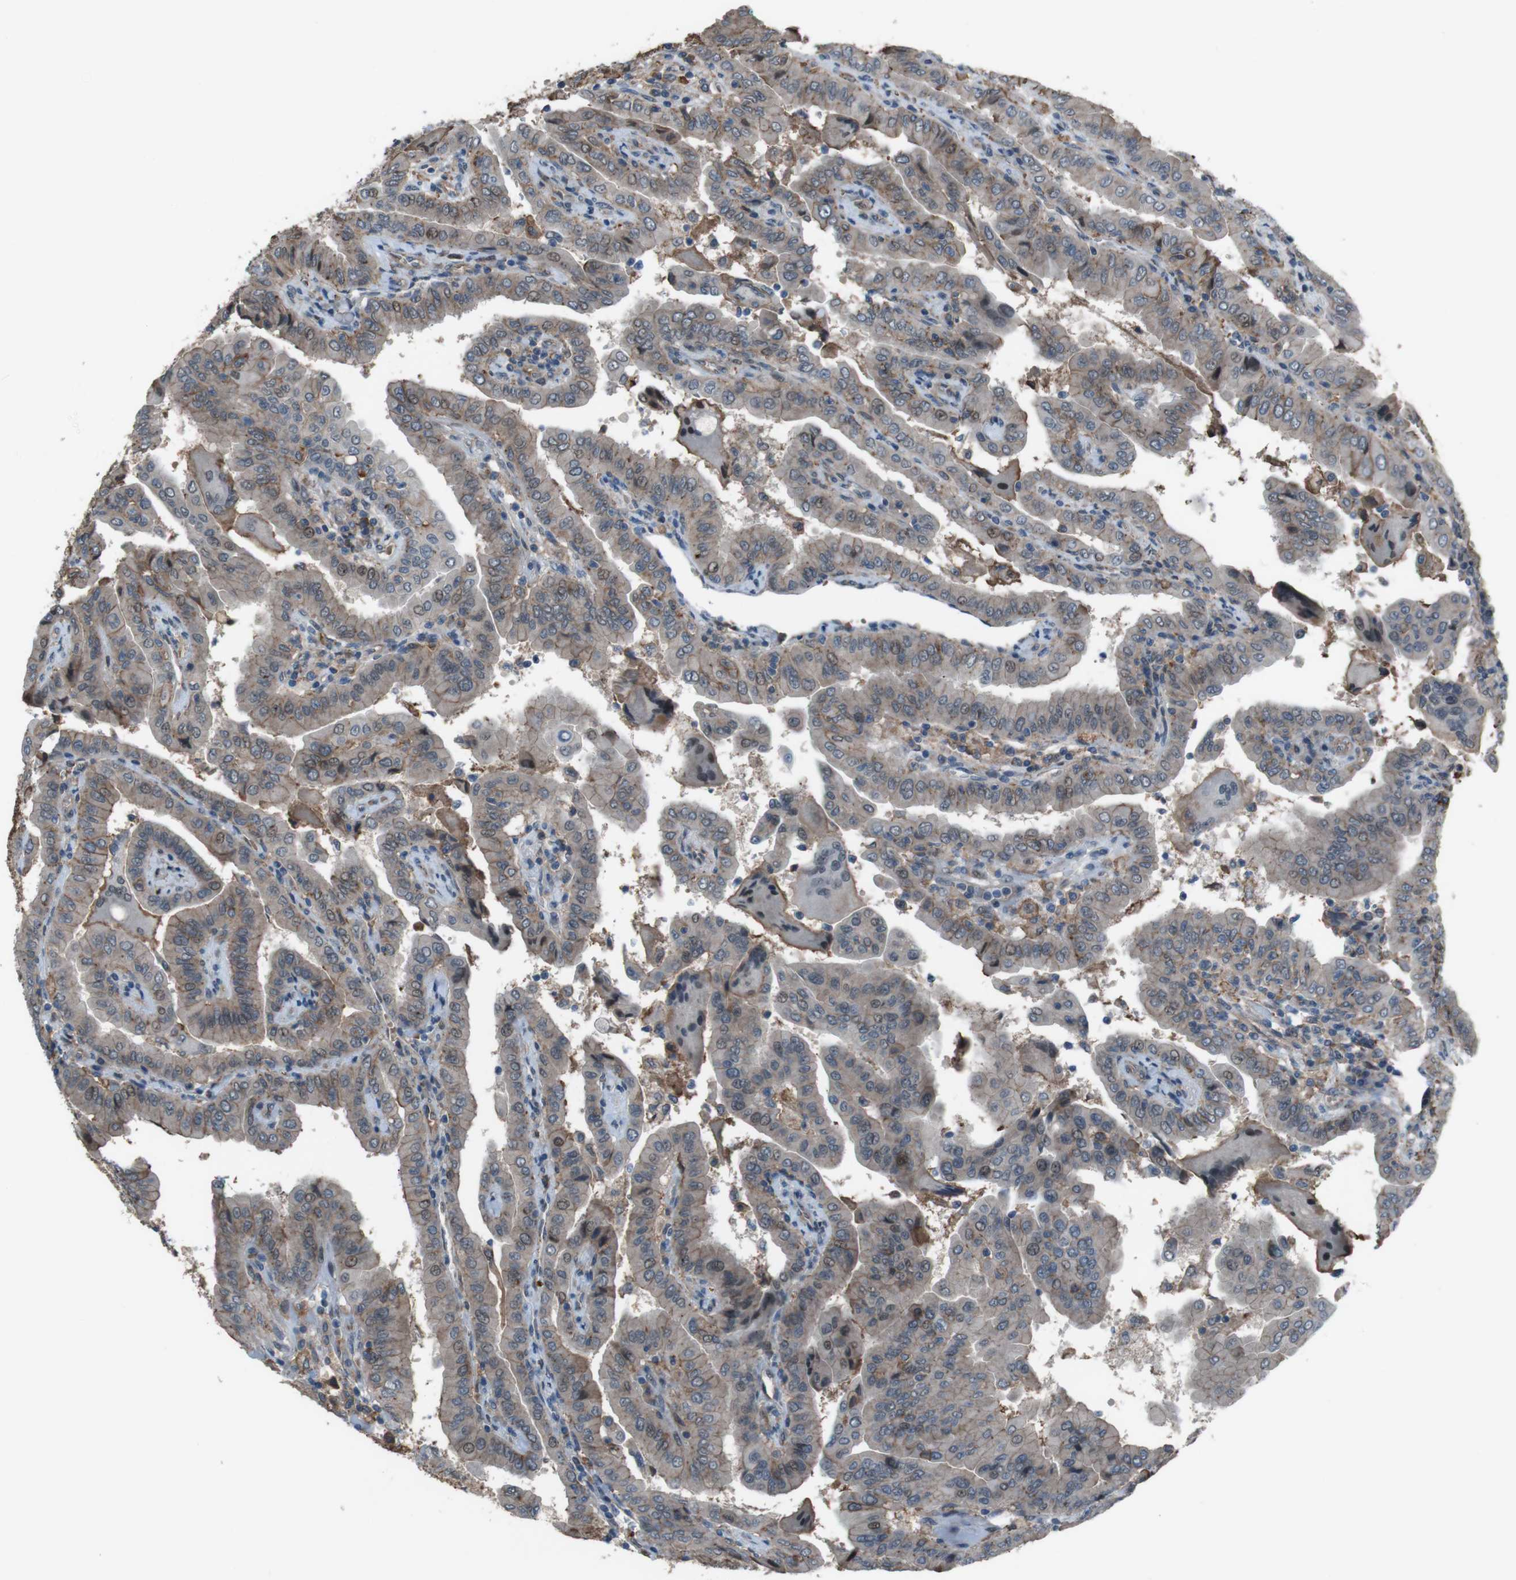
{"staining": {"intensity": "weak", "quantity": "25%-75%", "location": "cytoplasmic/membranous"}, "tissue": "thyroid cancer", "cell_type": "Tumor cells", "image_type": "cancer", "snomed": [{"axis": "morphology", "description": "Papillary adenocarcinoma, NOS"}, {"axis": "topography", "description": "Thyroid gland"}], "caption": "Tumor cells show low levels of weak cytoplasmic/membranous staining in approximately 25%-75% of cells in thyroid cancer.", "gene": "ATP2B1", "patient": {"sex": "male", "age": 33}}